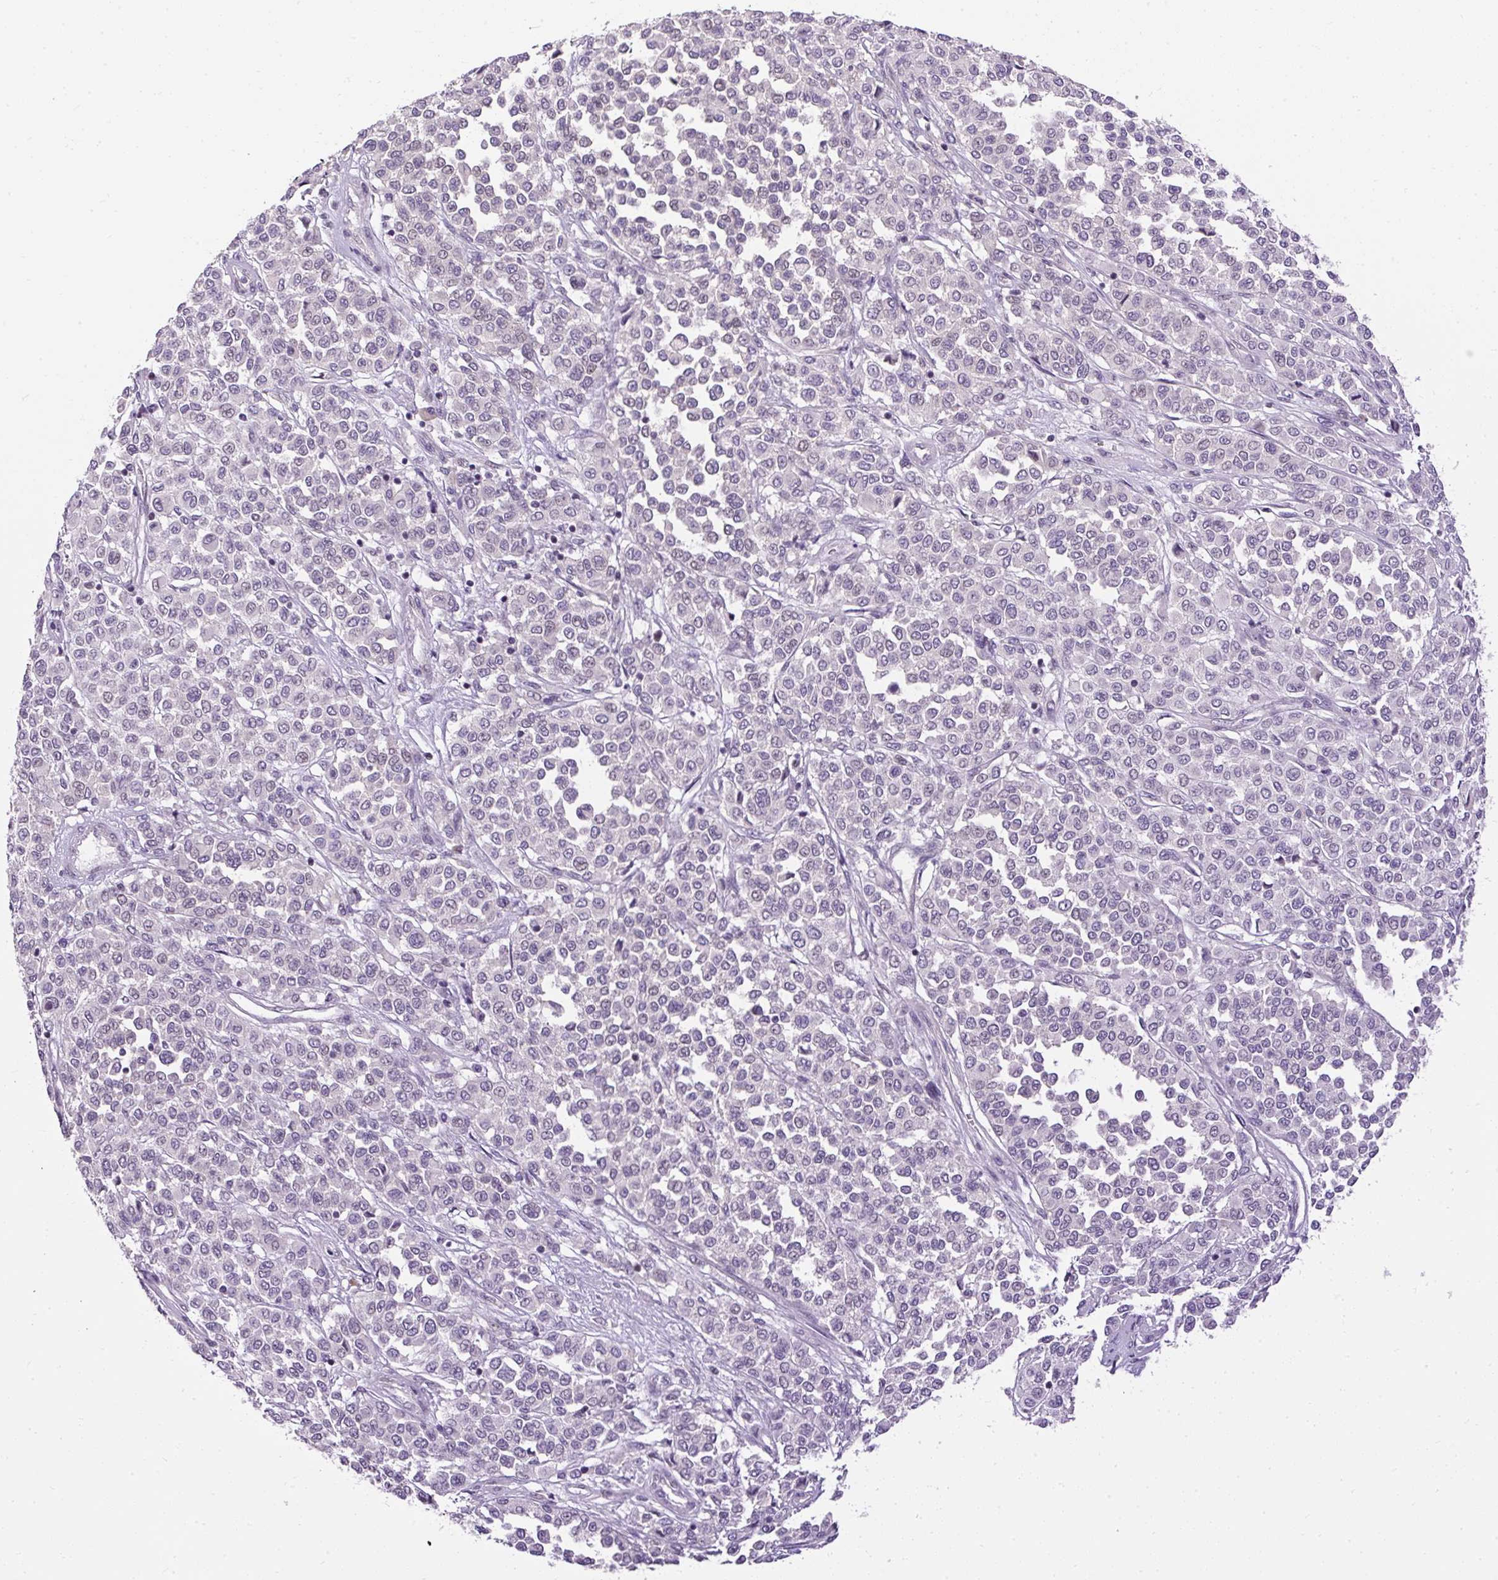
{"staining": {"intensity": "negative", "quantity": "none", "location": "none"}, "tissue": "melanoma", "cell_type": "Tumor cells", "image_type": "cancer", "snomed": [{"axis": "morphology", "description": "Malignant melanoma, Metastatic site"}, {"axis": "topography", "description": "Pancreas"}], "caption": "This is an immunohistochemistry (IHC) image of melanoma. There is no positivity in tumor cells.", "gene": "ARHGEF18", "patient": {"sex": "female", "age": 30}}